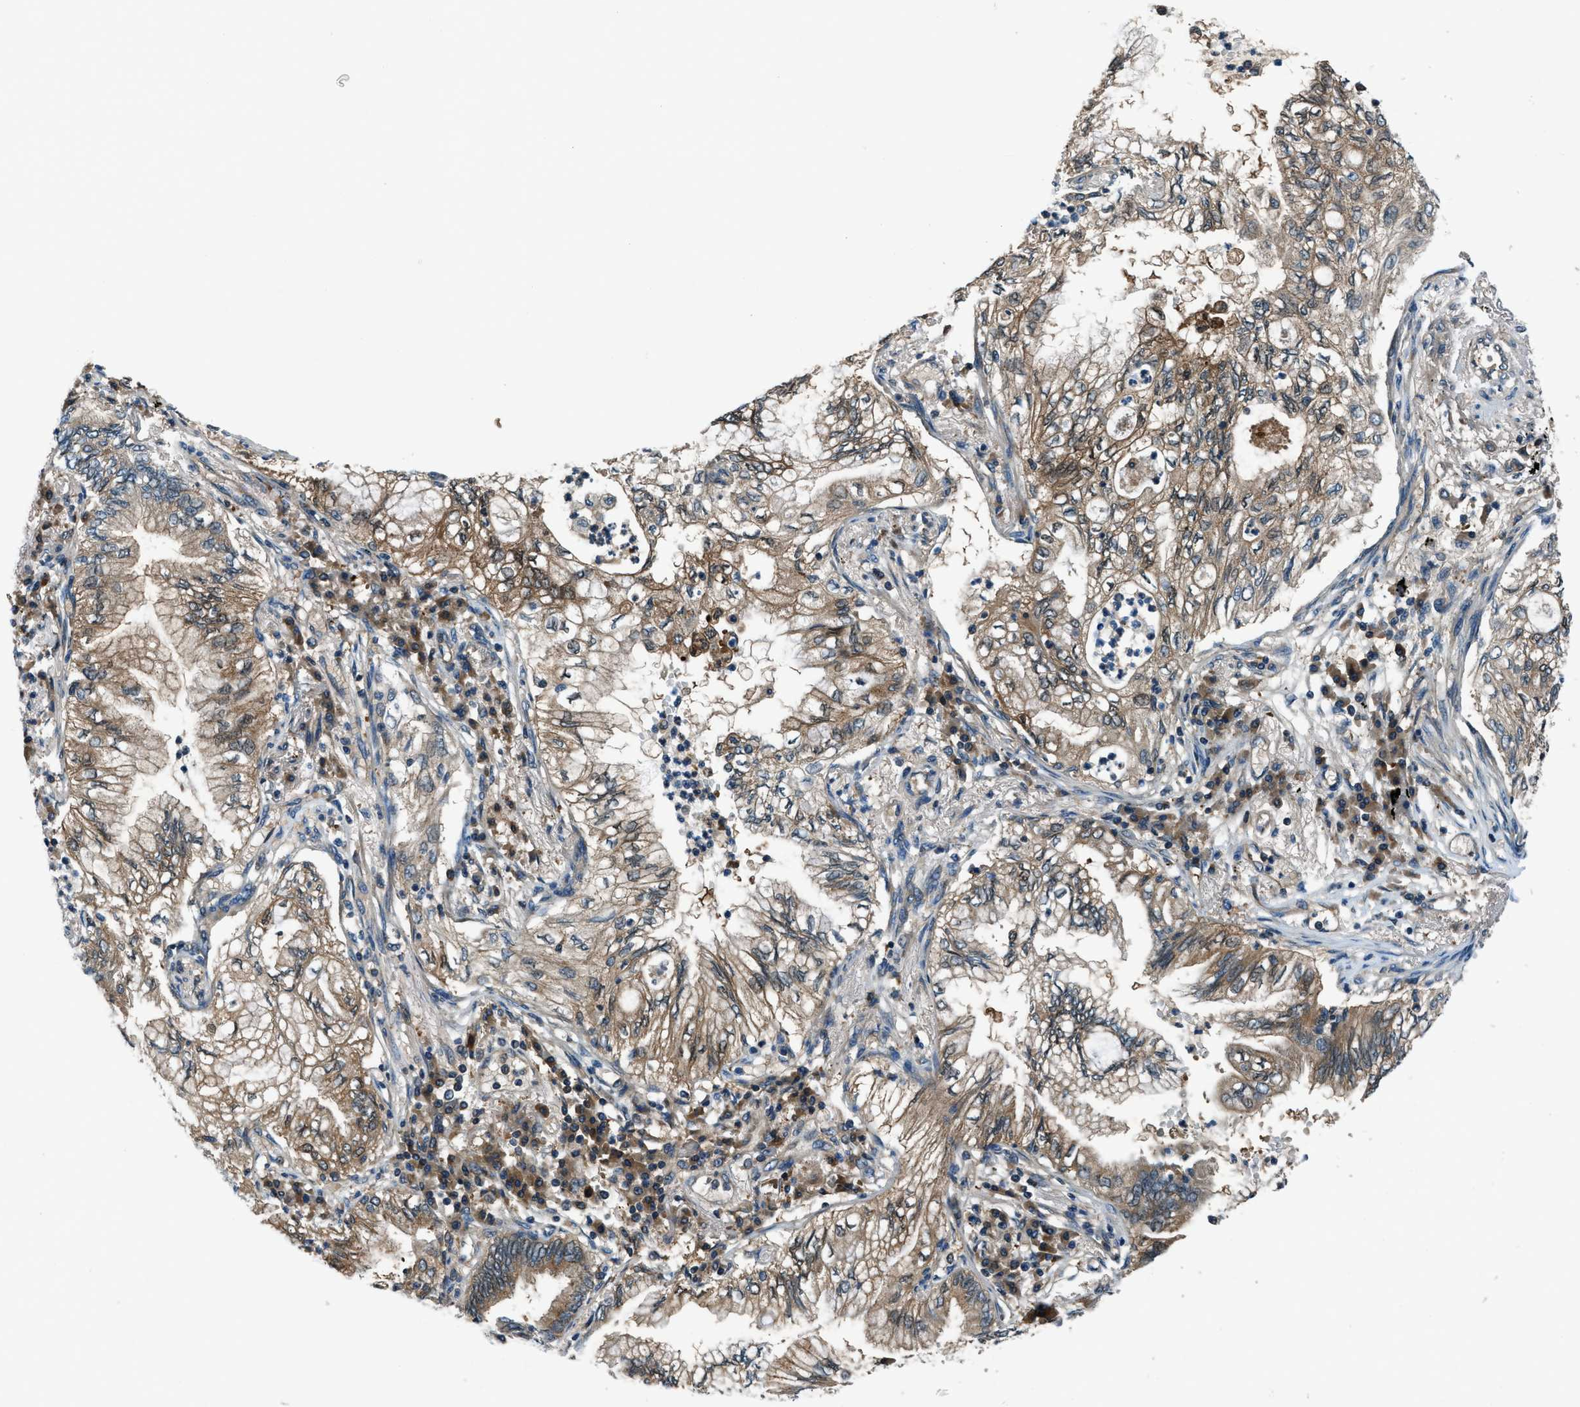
{"staining": {"intensity": "moderate", "quantity": ">75%", "location": "cytoplasmic/membranous"}, "tissue": "lung cancer", "cell_type": "Tumor cells", "image_type": "cancer", "snomed": [{"axis": "morphology", "description": "Normal tissue, NOS"}, {"axis": "morphology", "description": "Adenocarcinoma, NOS"}, {"axis": "topography", "description": "Bronchus"}, {"axis": "topography", "description": "Lung"}], "caption": "A high-resolution photomicrograph shows immunohistochemistry (IHC) staining of lung cancer, which reveals moderate cytoplasmic/membranous staining in approximately >75% of tumor cells.", "gene": "HEBP2", "patient": {"sex": "female", "age": 70}}